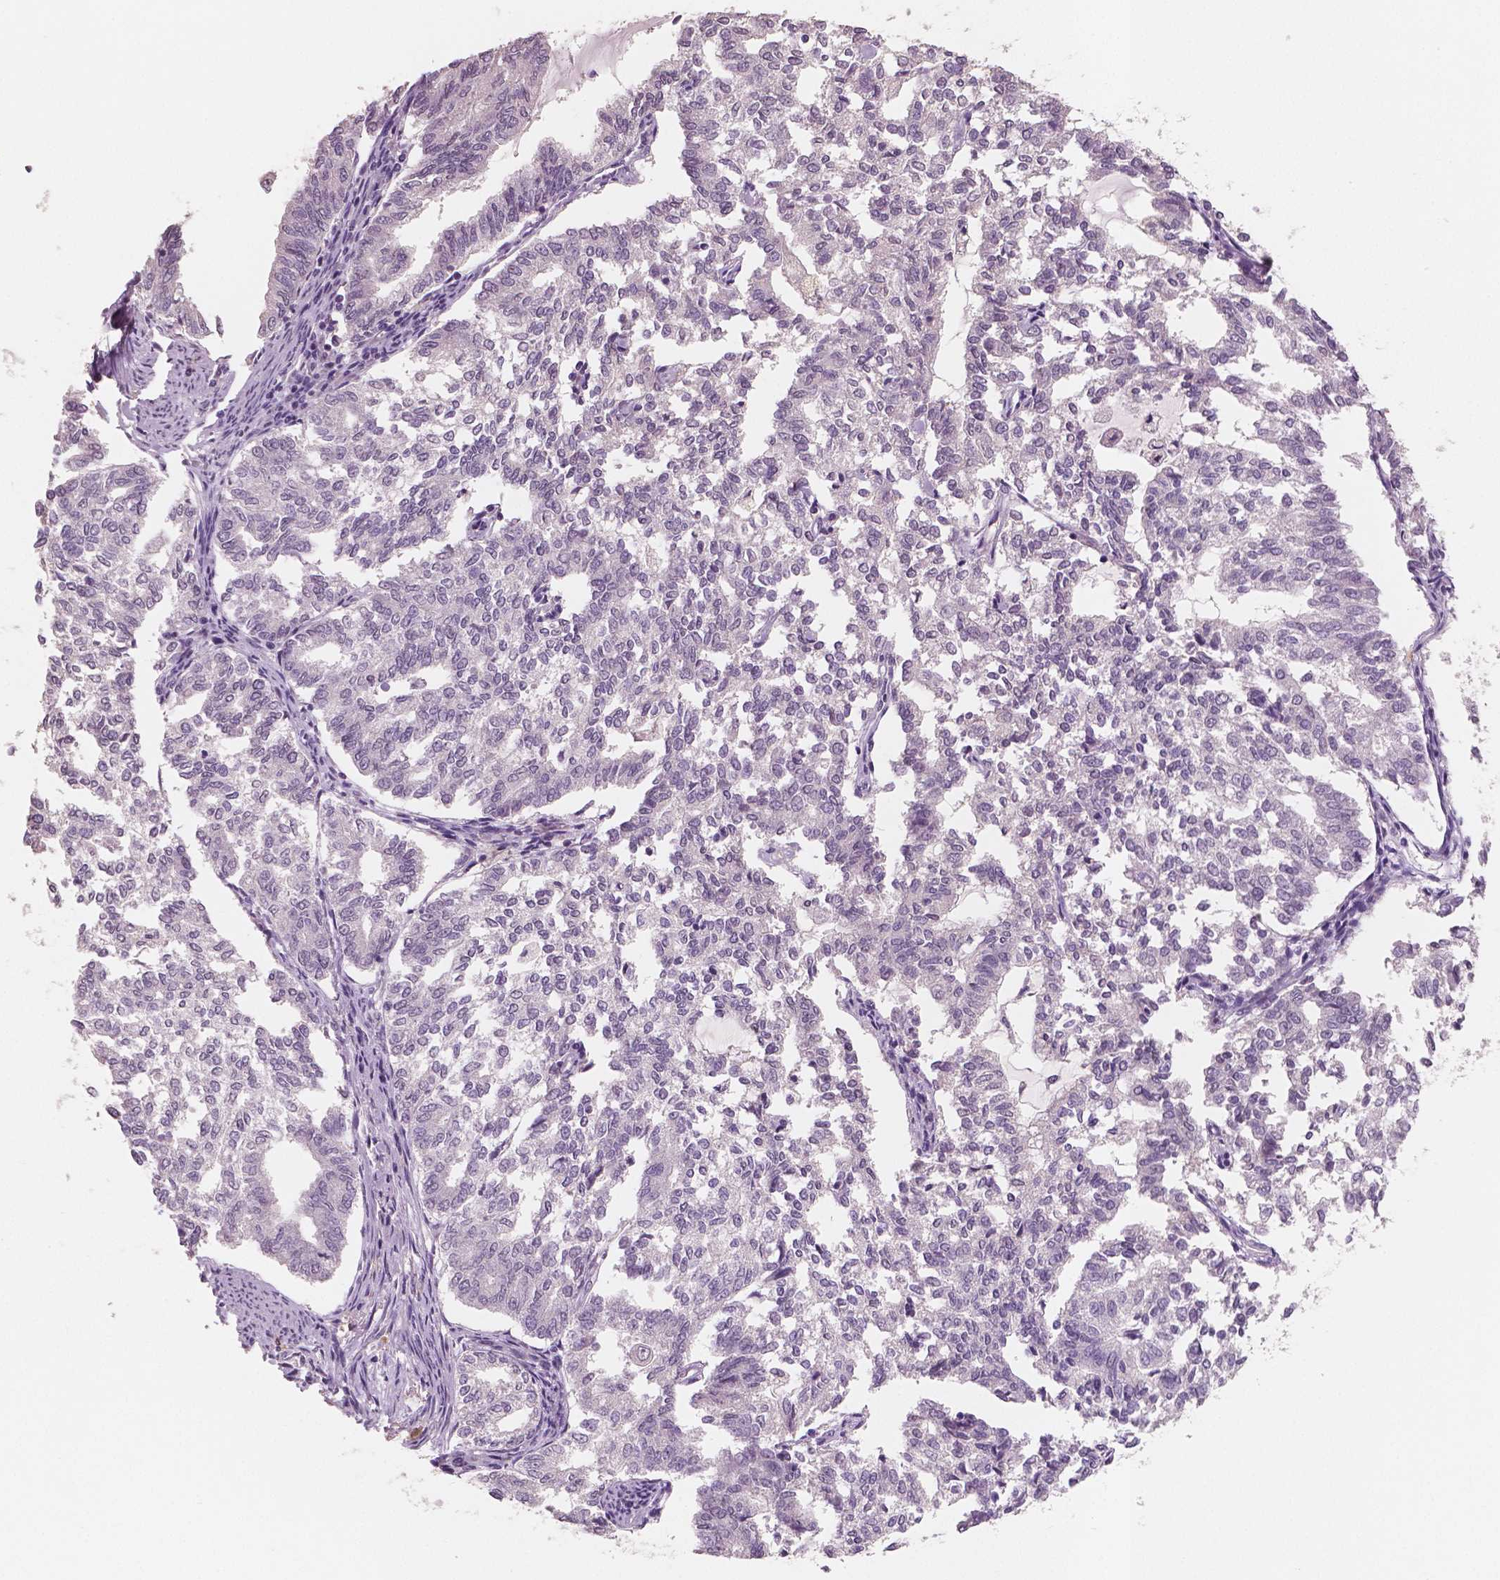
{"staining": {"intensity": "negative", "quantity": "none", "location": "none"}, "tissue": "endometrial cancer", "cell_type": "Tumor cells", "image_type": "cancer", "snomed": [{"axis": "morphology", "description": "Adenocarcinoma, NOS"}, {"axis": "topography", "description": "Endometrium"}], "caption": "Tumor cells show no significant expression in endometrial adenocarcinoma.", "gene": "KIT", "patient": {"sex": "female", "age": 79}}